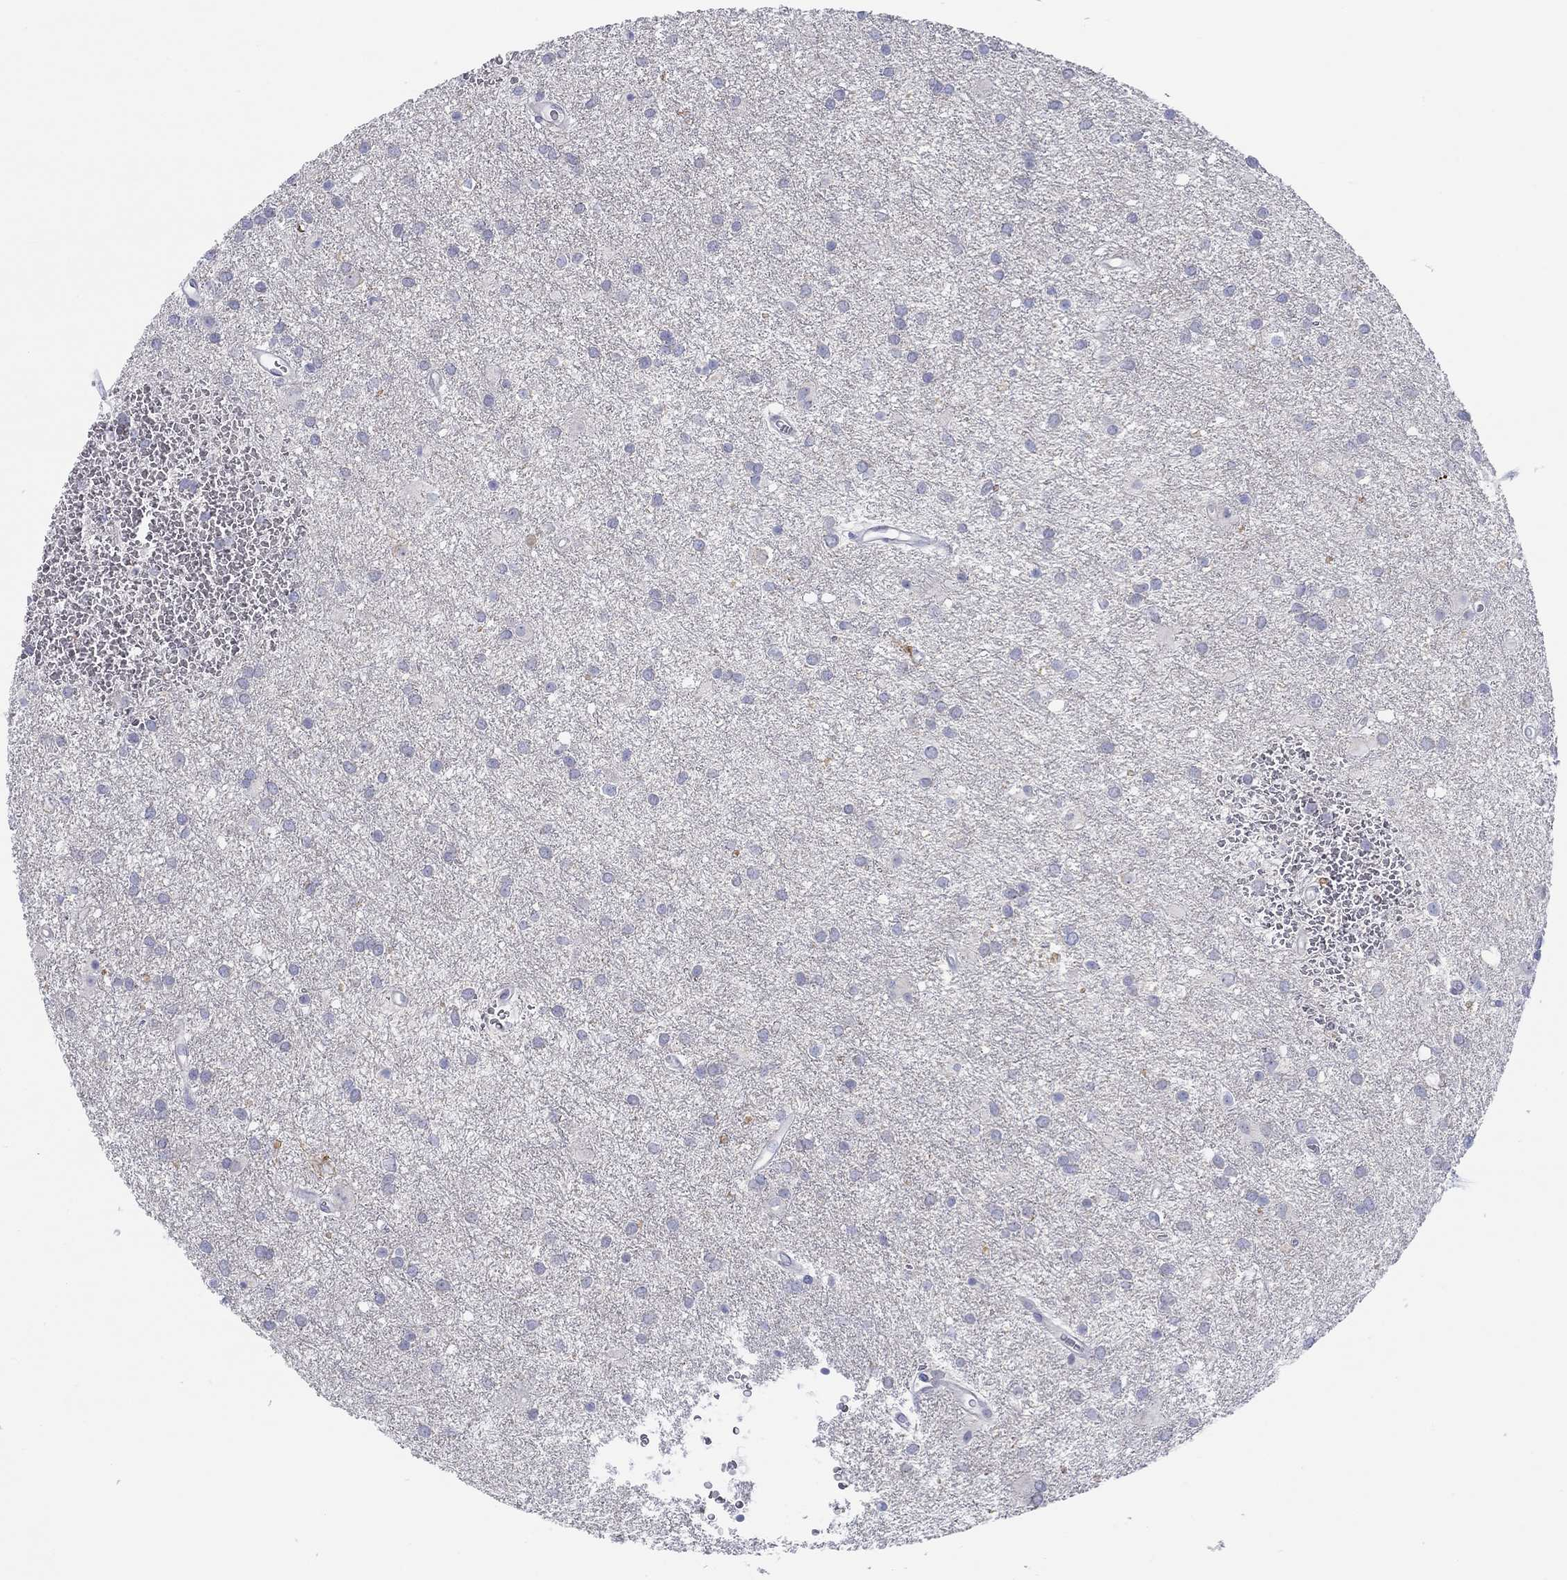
{"staining": {"intensity": "negative", "quantity": "none", "location": "none"}, "tissue": "glioma", "cell_type": "Tumor cells", "image_type": "cancer", "snomed": [{"axis": "morphology", "description": "Glioma, malignant, Low grade"}, {"axis": "topography", "description": "Brain"}], "caption": "This is an immunohistochemistry (IHC) micrograph of low-grade glioma (malignant). There is no staining in tumor cells.", "gene": "HAPLN4", "patient": {"sex": "male", "age": 58}}